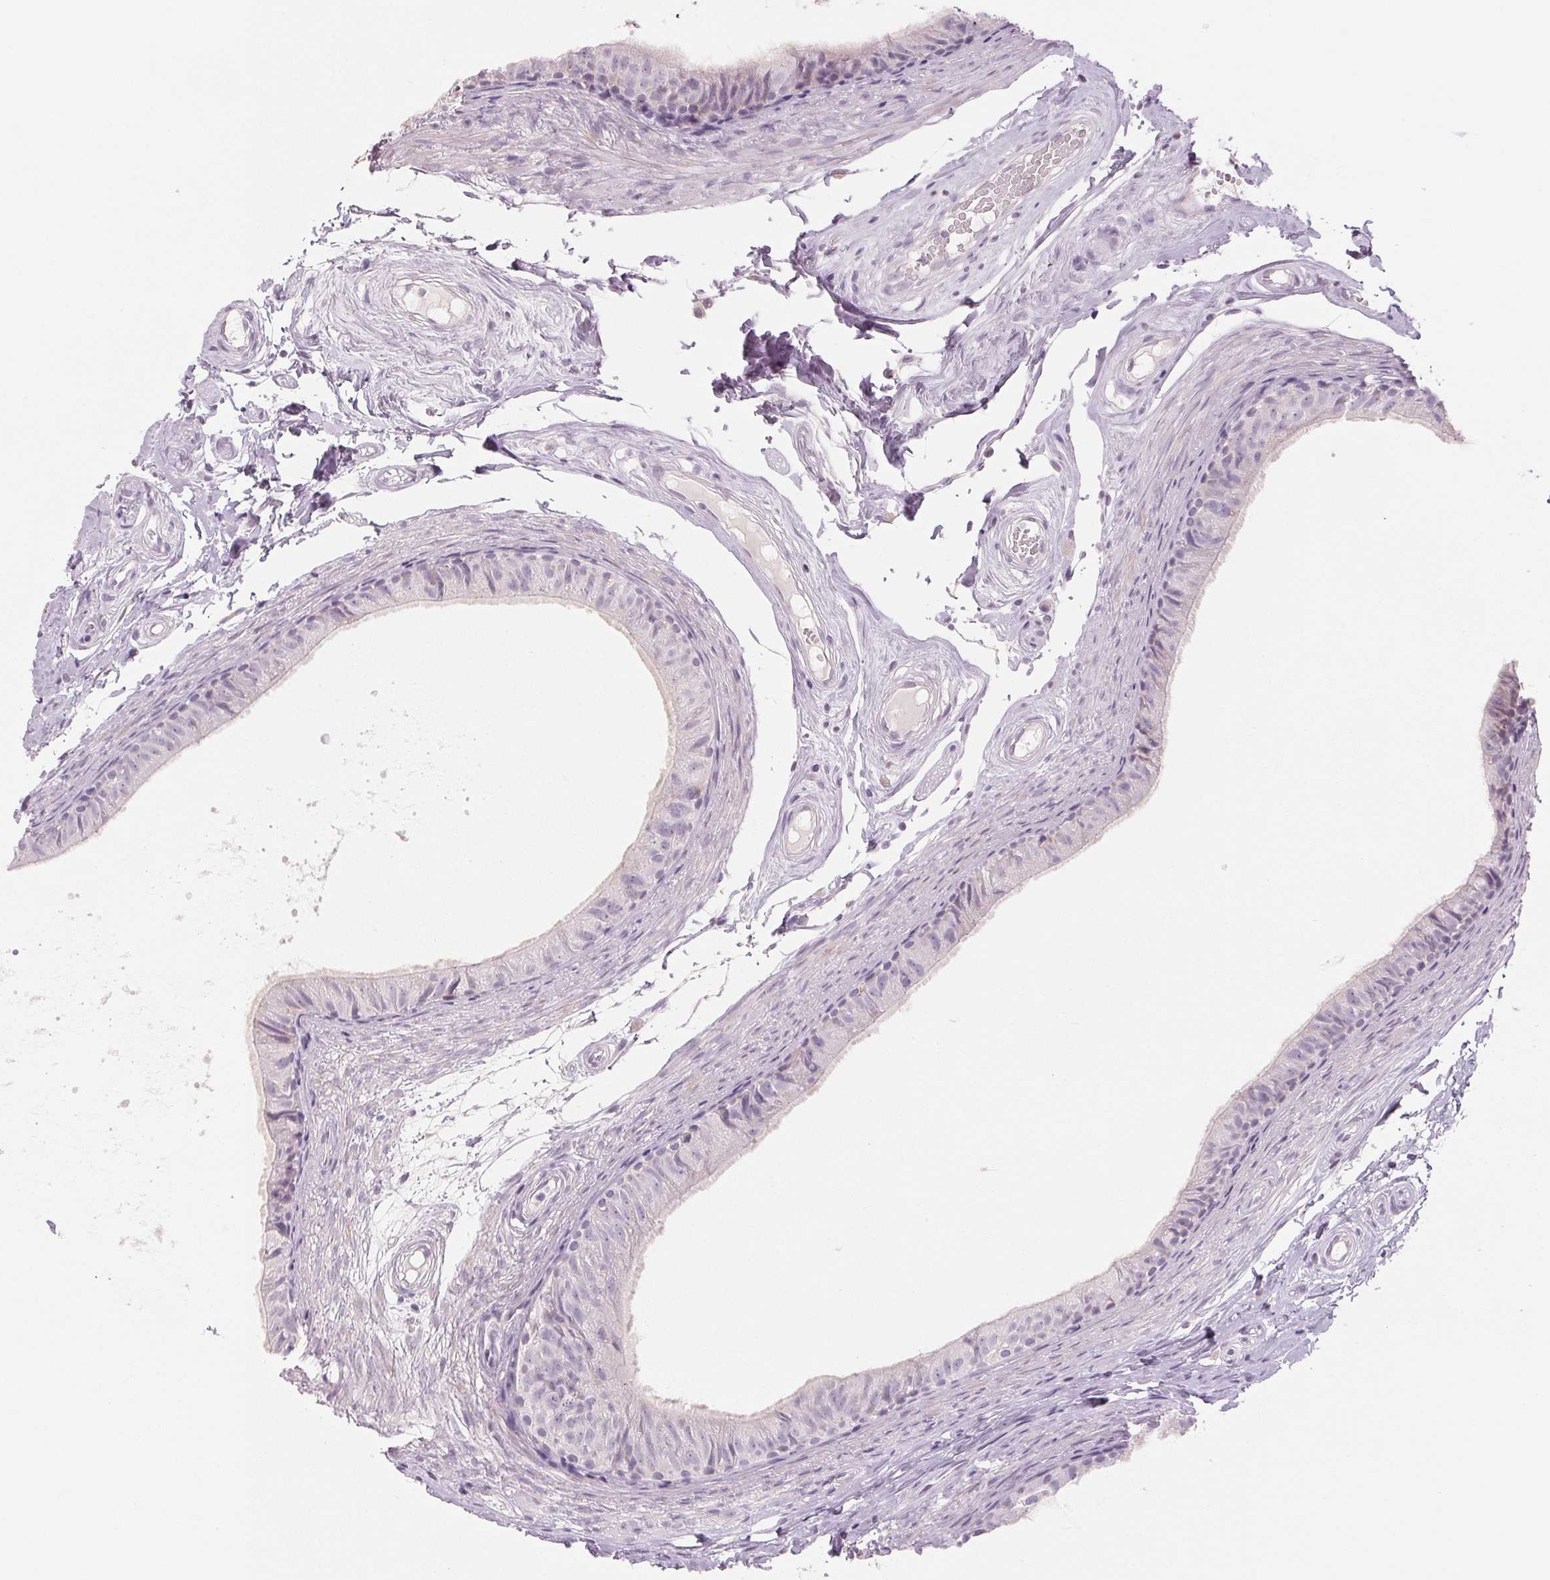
{"staining": {"intensity": "weak", "quantity": "<25%", "location": "cytoplasmic/membranous"}, "tissue": "epididymis", "cell_type": "Glandular cells", "image_type": "normal", "snomed": [{"axis": "morphology", "description": "Normal tissue, NOS"}, {"axis": "topography", "description": "Epididymis"}], "caption": "Immunohistochemistry photomicrograph of benign epididymis stained for a protein (brown), which reveals no staining in glandular cells.", "gene": "EHHADH", "patient": {"sex": "male", "age": 45}}